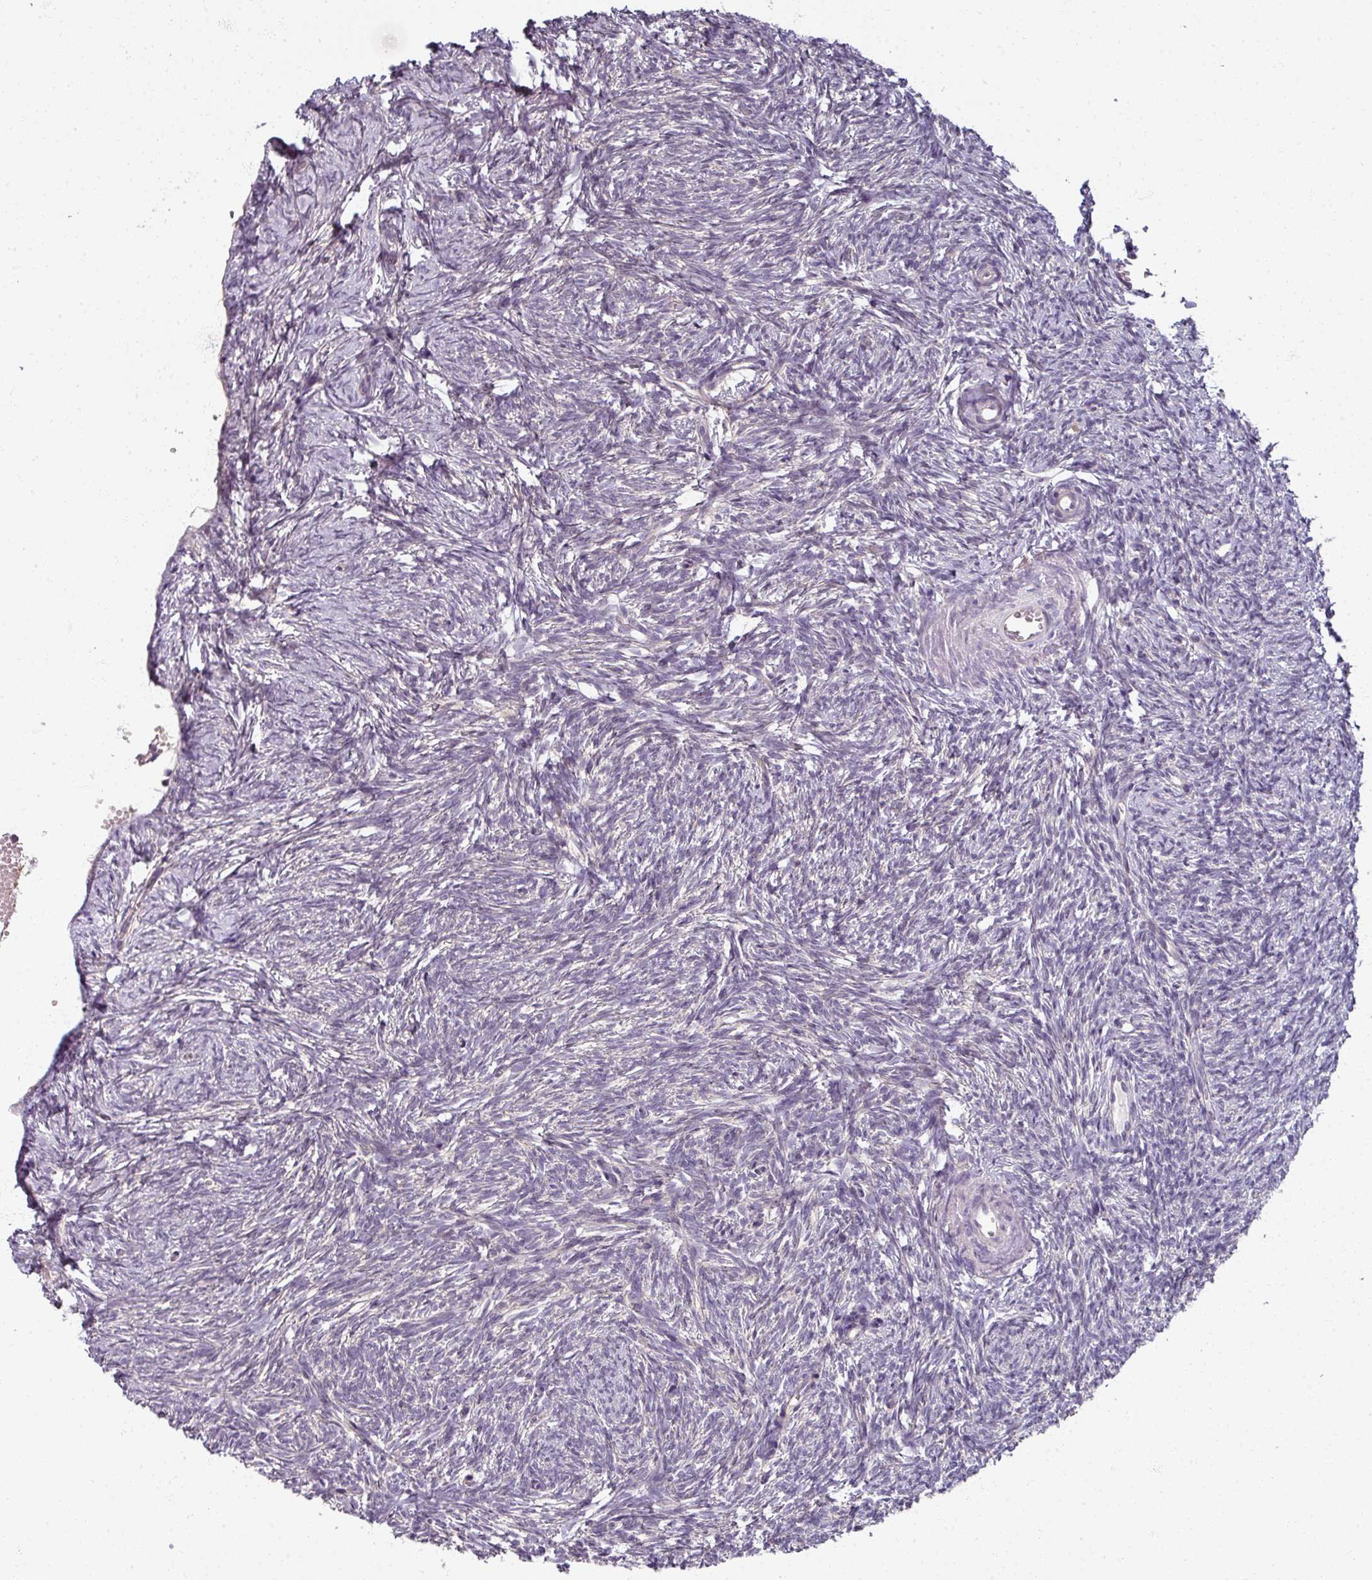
{"staining": {"intensity": "weak", "quantity": "25%-75%", "location": "cytoplasmic/membranous"}, "tissue": "ovary", "cell_type": "Follicle cells", "image_type": "normal", "snomed": [{"axis": "morphology", "description": "Normal tissue, NOS"}, {"axis": "topography", "description": "Ovary"}], "caption": "This photomicrograph demonstrates IHC staining of benign ovary, with low weak cytoplasmic/membranous expression in about 25%-75% of follicle cells.", "gene": "MYMK", "patient": {"sex": "female", "age": 51}}